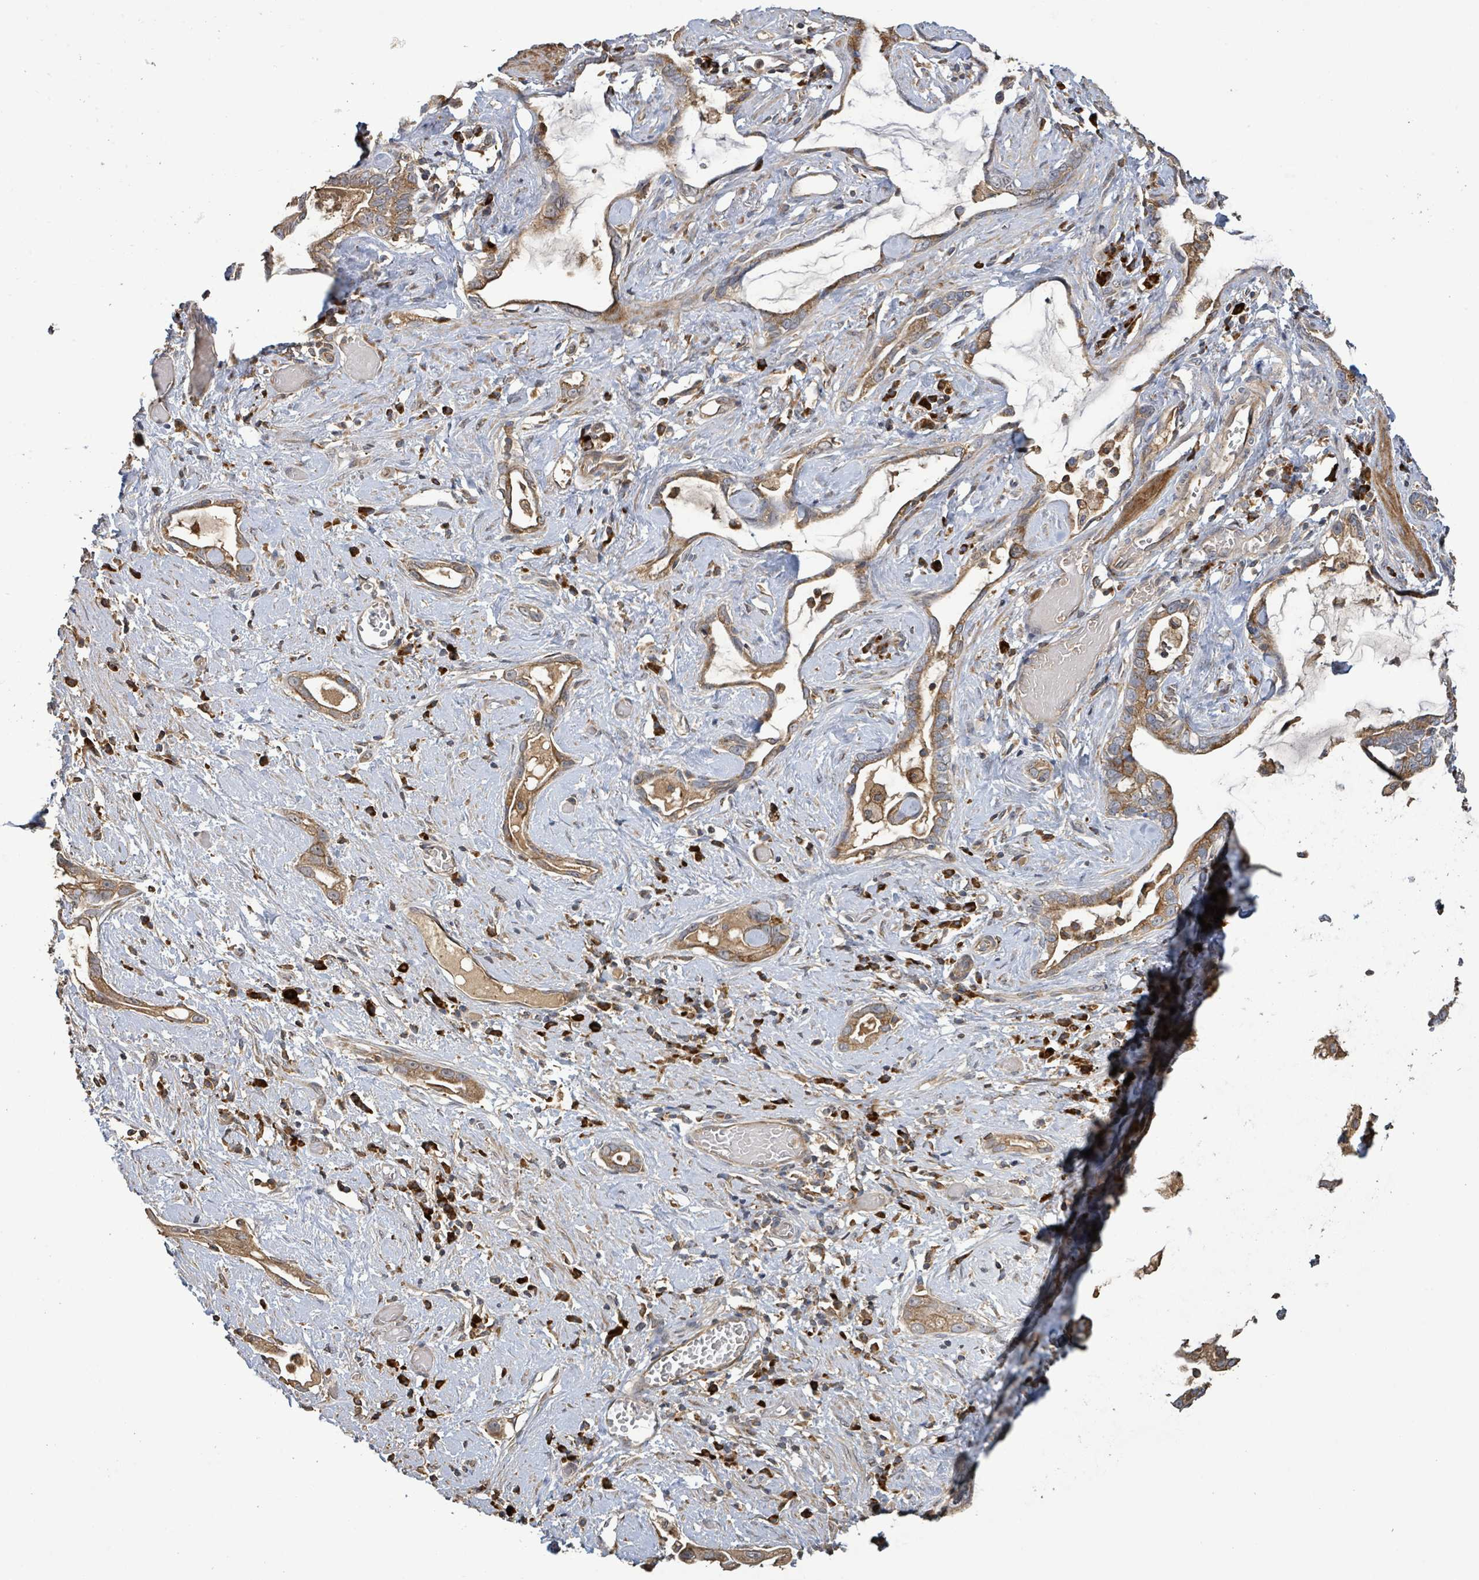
{"staining": {"intensity": "moderate", "quantity": ">75%", "location": "cytoplasmic/membranous"}, "tissue": "stomach cancer", "cell_type": "Tumor cells", "image_type": "cancer", "snomed": [{"axis": "morphology", "description": "Adenocarcinoma, NOS"}, {"axis": "topography", "description": "Stomach"}], "caption": "Immunohistochemistry of human adenocarcinoma (stomach) shows medium levels of moderate cytoplasmic/membranous positivity in approximately >75% of tumor cells.", "gene": "STARD4", "patient": {"sex": "male", "age": 55}}